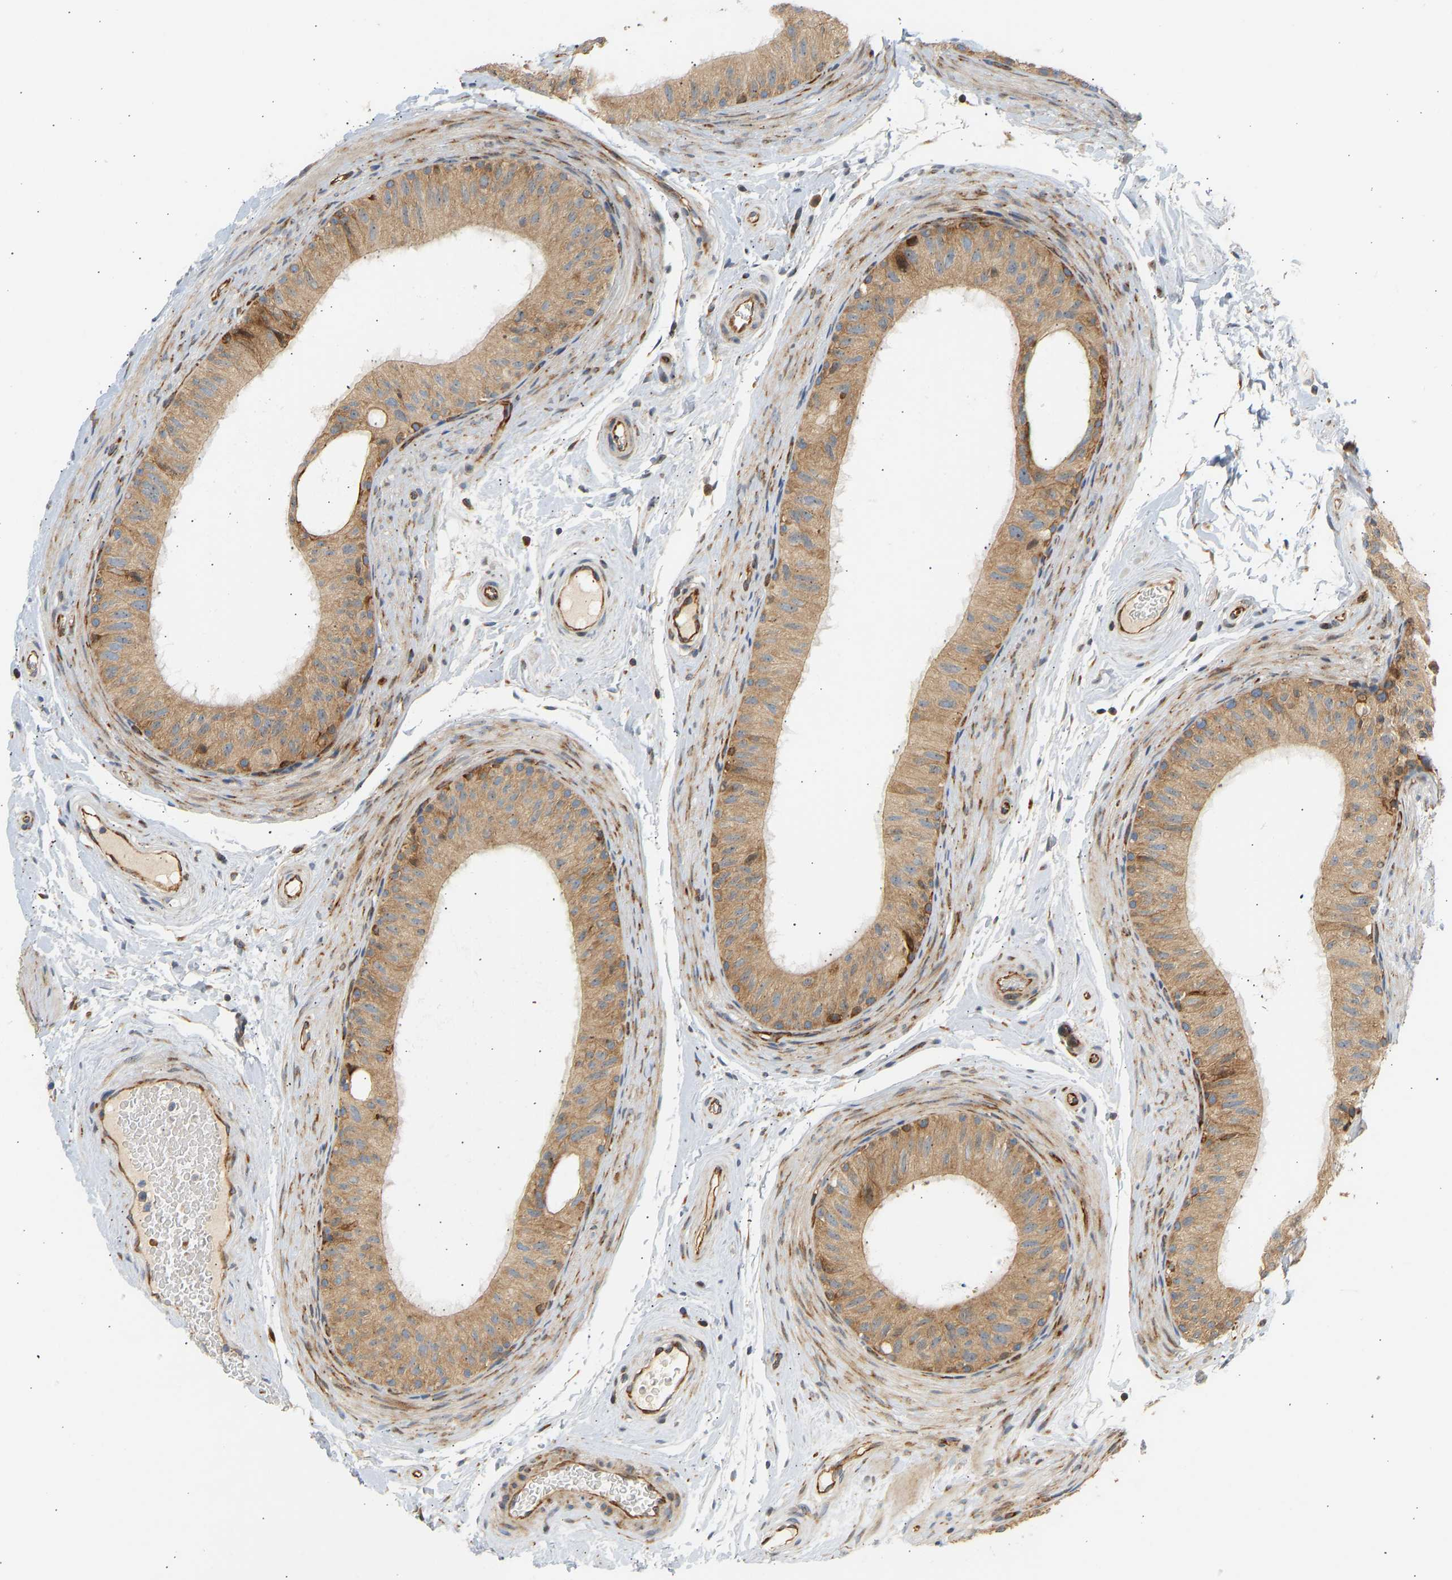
{"staining": {"intensity": "moderate", "quantity": ">75%", "location": "cytoplasmic/membranous"}, "tissue": "epididymis", "cell_type": "Glandular cells", "image_type": "normal", "snomed": [{"axis": "morphology", "description": "Normal tissue, NOS"}, {"axis": "topography", "description": "Epididymis"}], "caption": "Glandular cells reveal medium levels of moderate cytoplasmic/membranous positivity in approximately >75% of cells in benign epididymis.", "gene": "RPS14", "patient": {"sex": "male", "age": 34}}